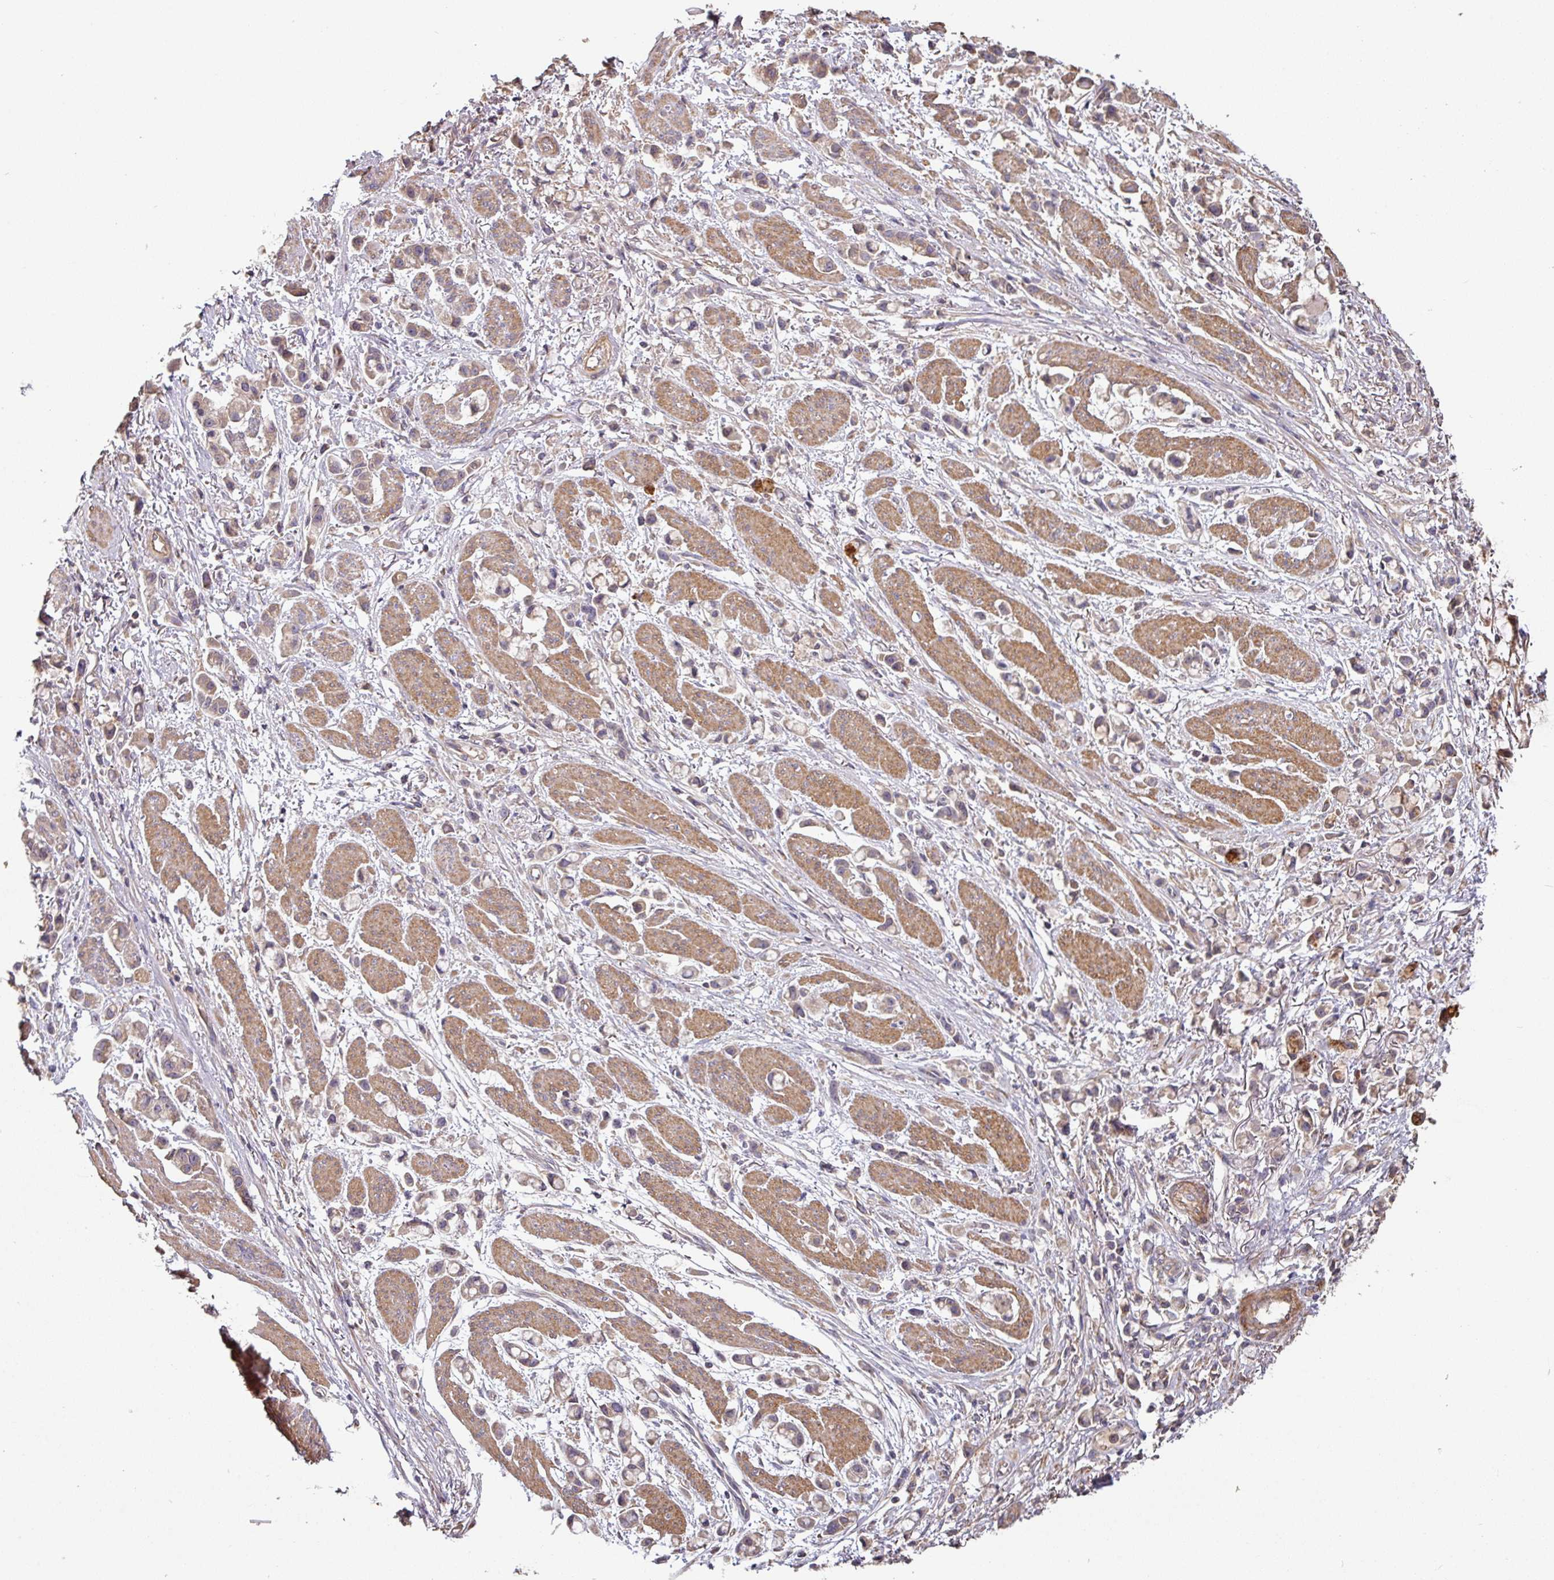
{"staining": {"intensity": "weak", "quantity": ">75%", "location": "cytoplasmic/membranous"}, "tissue": "stomach cancer", "cell_type": "Tumor cells", "image_type": "cancer", "snomed": [{"axis": "morphology", "description": "Adenocarcinoma, NOS"}, {"axis": "topography", "description": "Stomach"}], "caption": "This is an image of IHC staining of stomach cancer, which shows weak expression in the cytoplasmic/membranous of tumor cells.", "gene": "SIK1", "patient": {"sex": "female", "age": 81}}